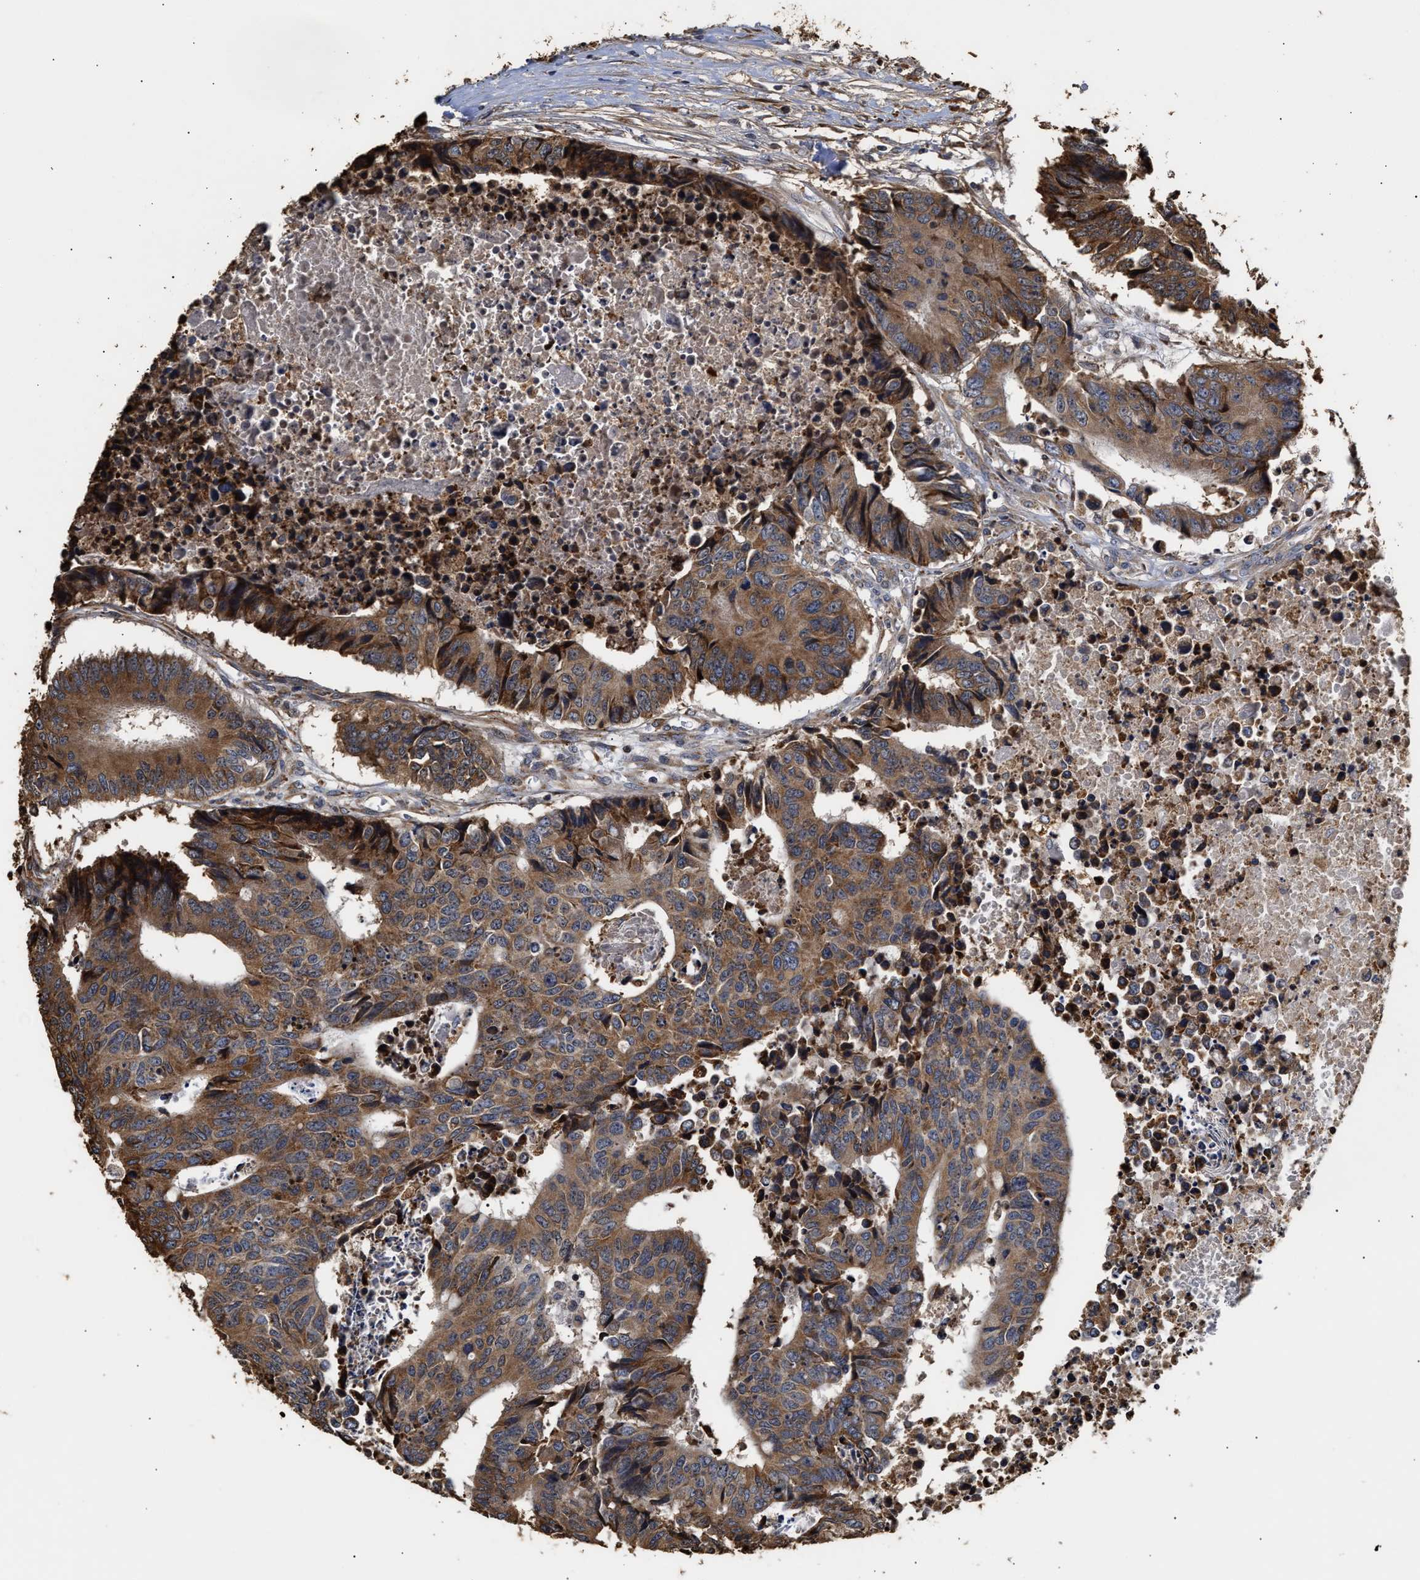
{"staining": {"intensity": "moderate", "quantity": ">75%", "location": "cytoplasmic/membranous"}, "tissue": "colorectal cancer", "cell_type": "Tumor cells", "image_type": "cancer", "snomed": [{"axis": "morphology", "description": "Adenocarcinoma, NOS"}, {"axis": "topography", "description": "Rectum"}], "caption": "Adenocarcinoma (colorectal) stained for a protein shows moderate cytoplasmic/membranous positivity in tumor cells.", "gene": "GOSR1", "patient": {"sex": "male", "age": 84}}